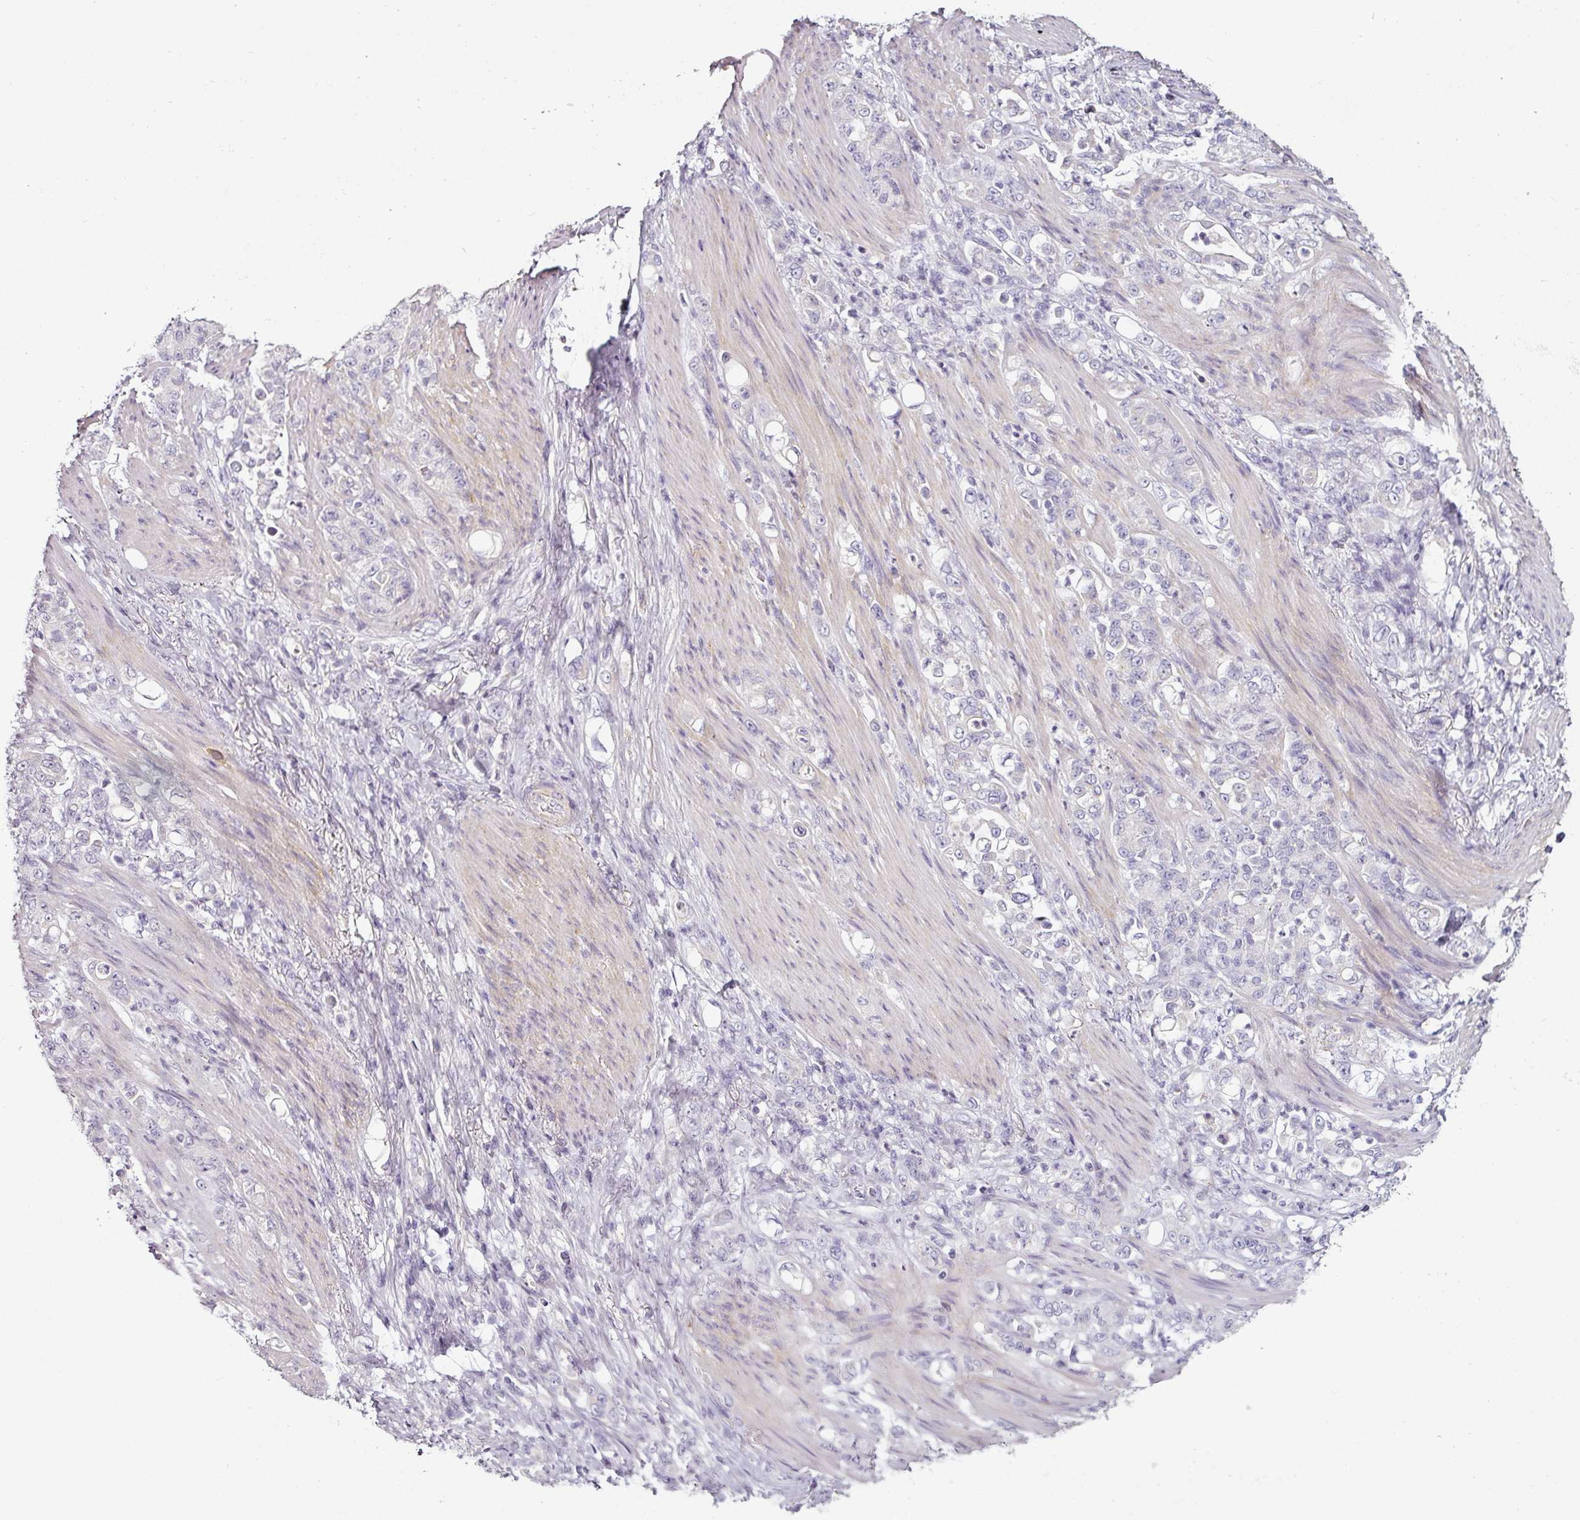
{"staining": {"intensity": "negative", "quantity": "none", "location": "none"}, "tissue": "stomach cancer", "cell_type": "Tumor cells", "image_type": "cancer", "snomed": [{"axis": "morphology", "description": "Adenocarcinoma, NOS"}, {"axis": "topography", "description": "Stomach"}], "caption": "High power microscopy micrograph of an immunohistochemistry photomicrograph of adenocarcinoma (stomach), revealing no significant positivity in tumor cells.", "gene": "CAP2", "patient": {"sex": "female", "age": 79}}